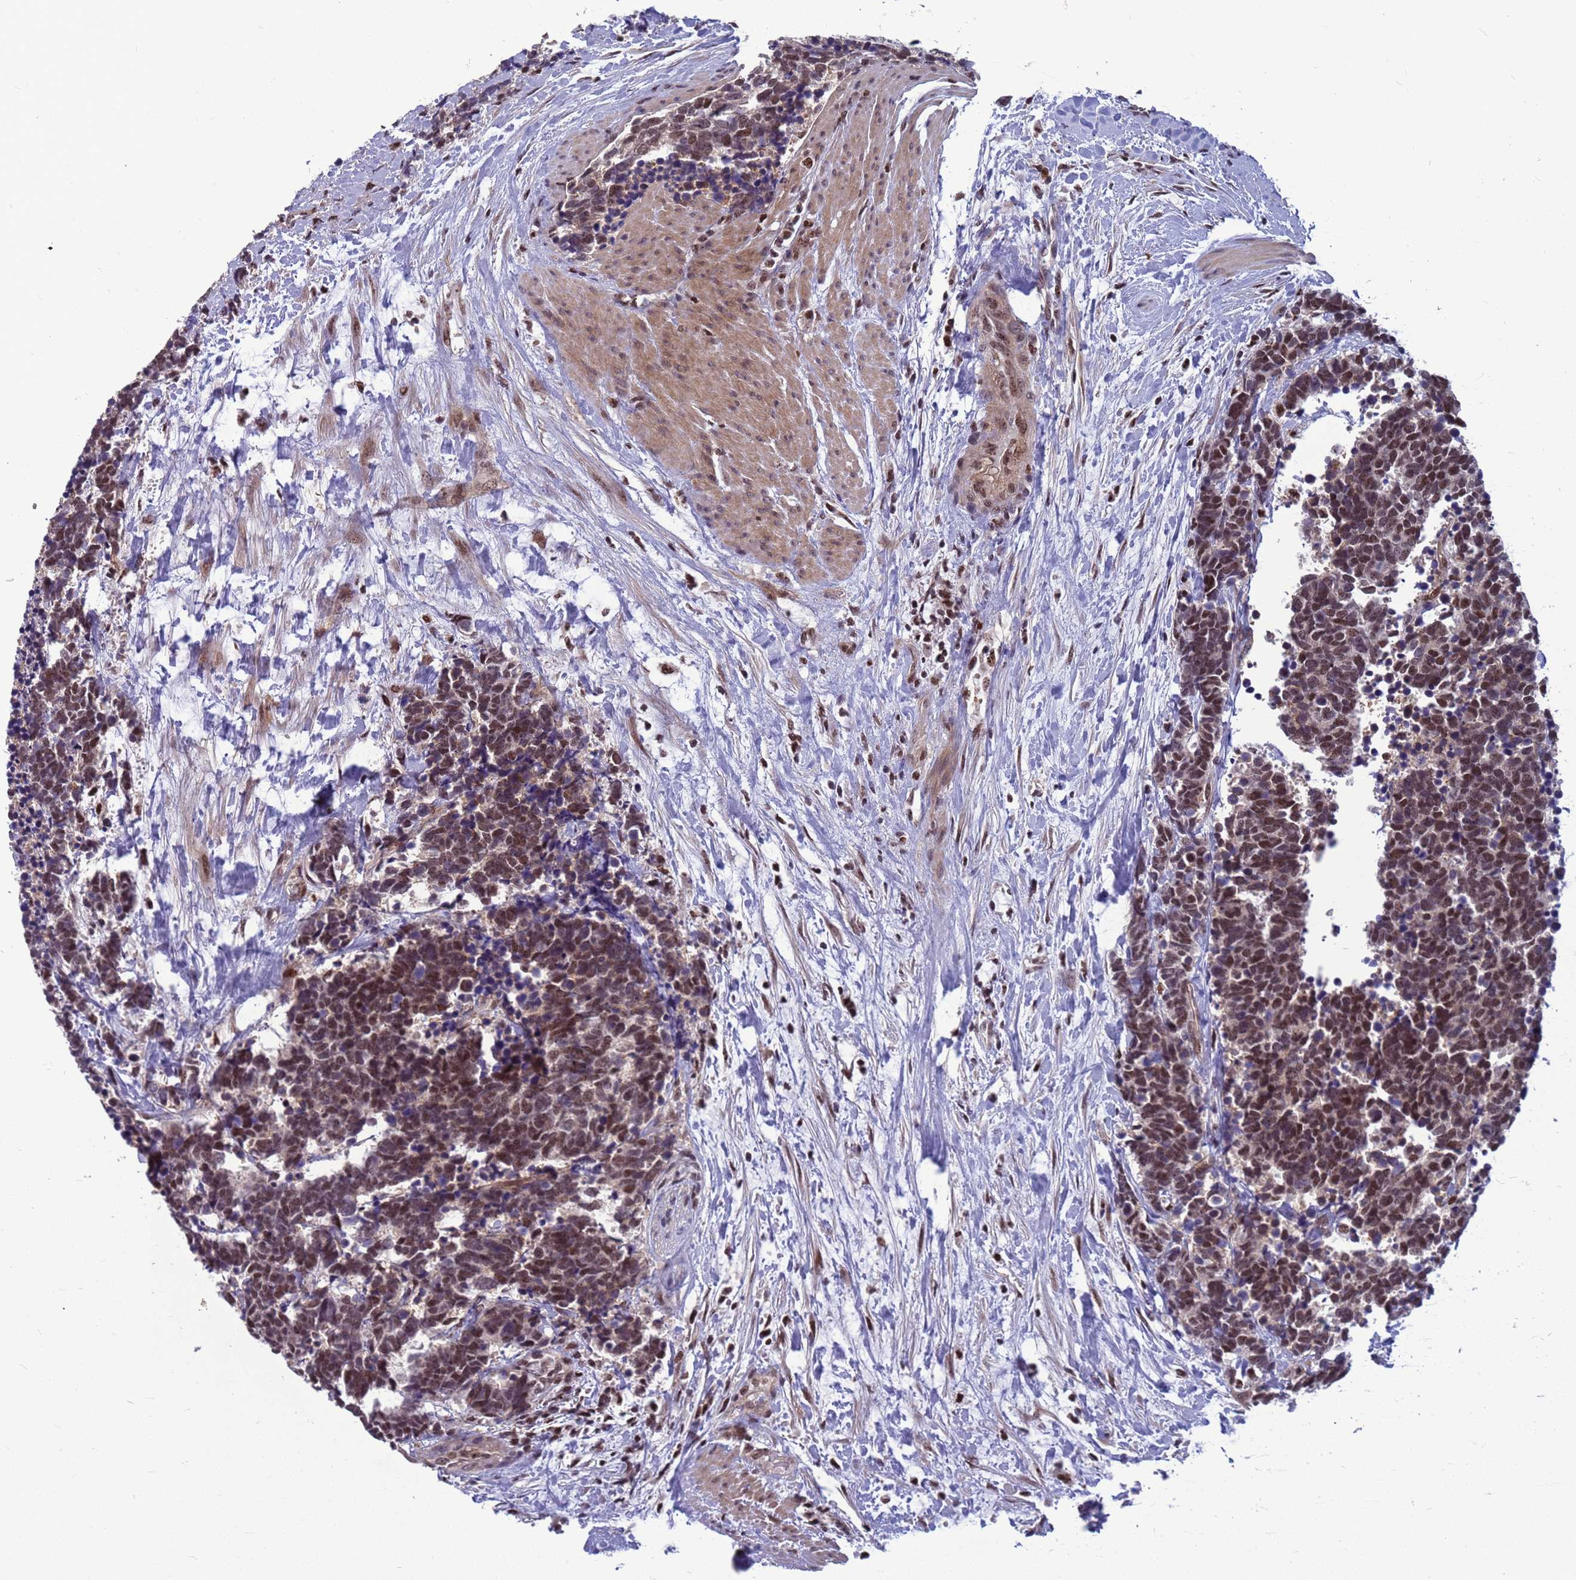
{"staining": {"intensity": "strong", "quantity": ">75%", "location": "nuclear"}, "tissue": "carcinoid", "cell_type": "Tumor cells", "image_type": "cancer", "snomed": [{"axis": "morphology", "description": "Carcinoma, NOS"}, {"axis": "morphology", "description": "Carcinoid, malignant, NOS"}, {"axis": "topography", "description": "Prostate"}], "caption": "An immunohistochemistry photomicrograph of neoplastic tissue is shown. Protein staining in brown labels strong nuclear positivity in carcinoid within tumor cells. The staining was performed using DAB to visualize the protein expression in brown, while the nuclei were stained in blue with hematoxylin (Magnification: 20x).", "gene": "NSL1", "patient": {"sex": "male", "age": 57}}